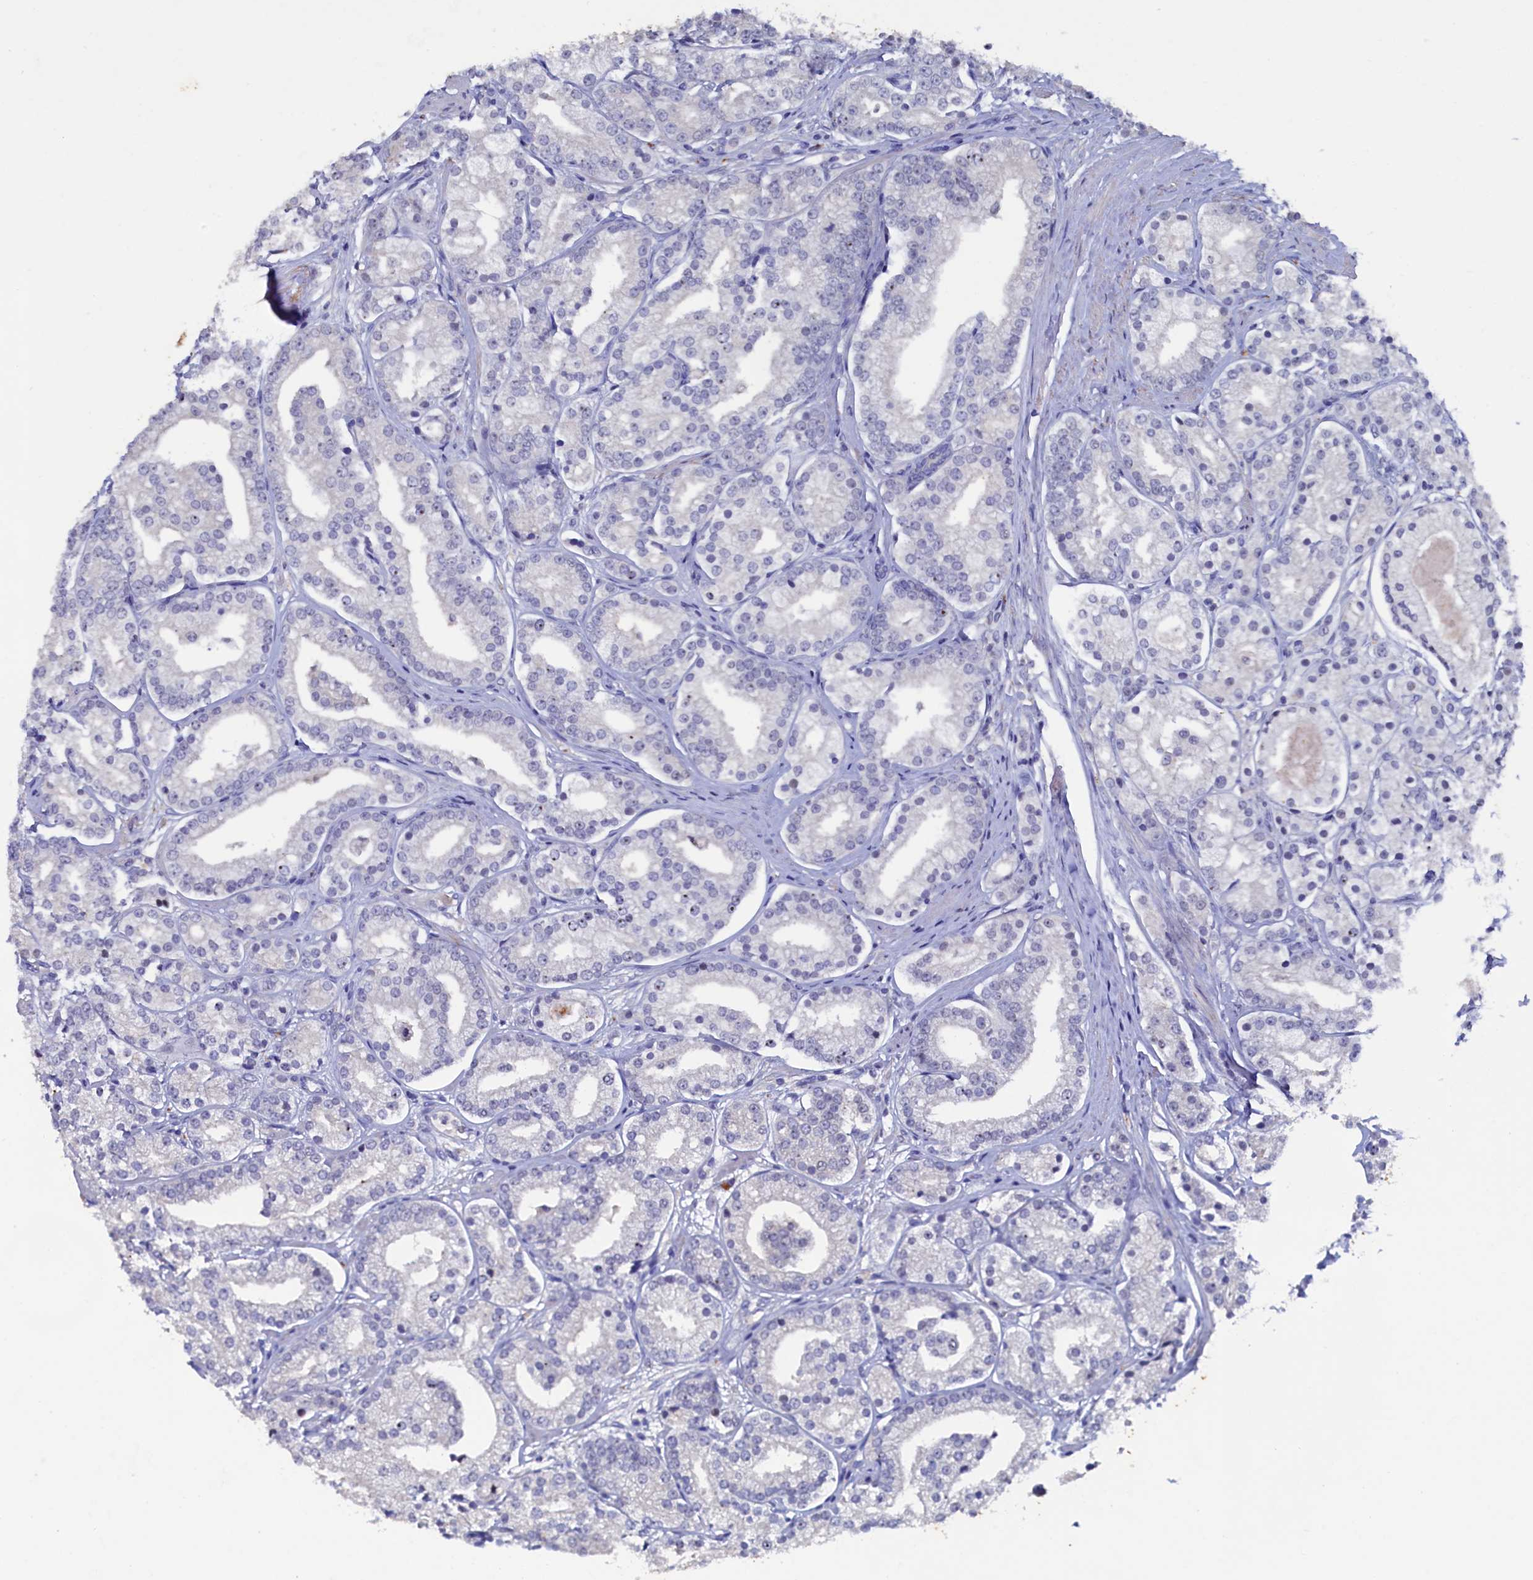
{"staining": {"intensity": "negative", "quantity": "none", "location": "none"}, "tissue": "prostate cancer", "cell_type": "Tumor cells", "image_type": "cancer", "snomed": [{"axis": "morphology", "description": "Adenocarcinoma, High grade"}, {"axis": "topography", "description": "Prostate"}], "caption": "This photomicrograph is of prostate cancer stained with IHC to label a protein in brown with the nuclei are counter-stained blue. There is no expression in tumor cells. (Brightfield microscopy of DAB (3,3'-diaminobenzidine) IHC at high magnification).", "gene": "CBLIF", "patient": {"sex": "male", "age": 69}}